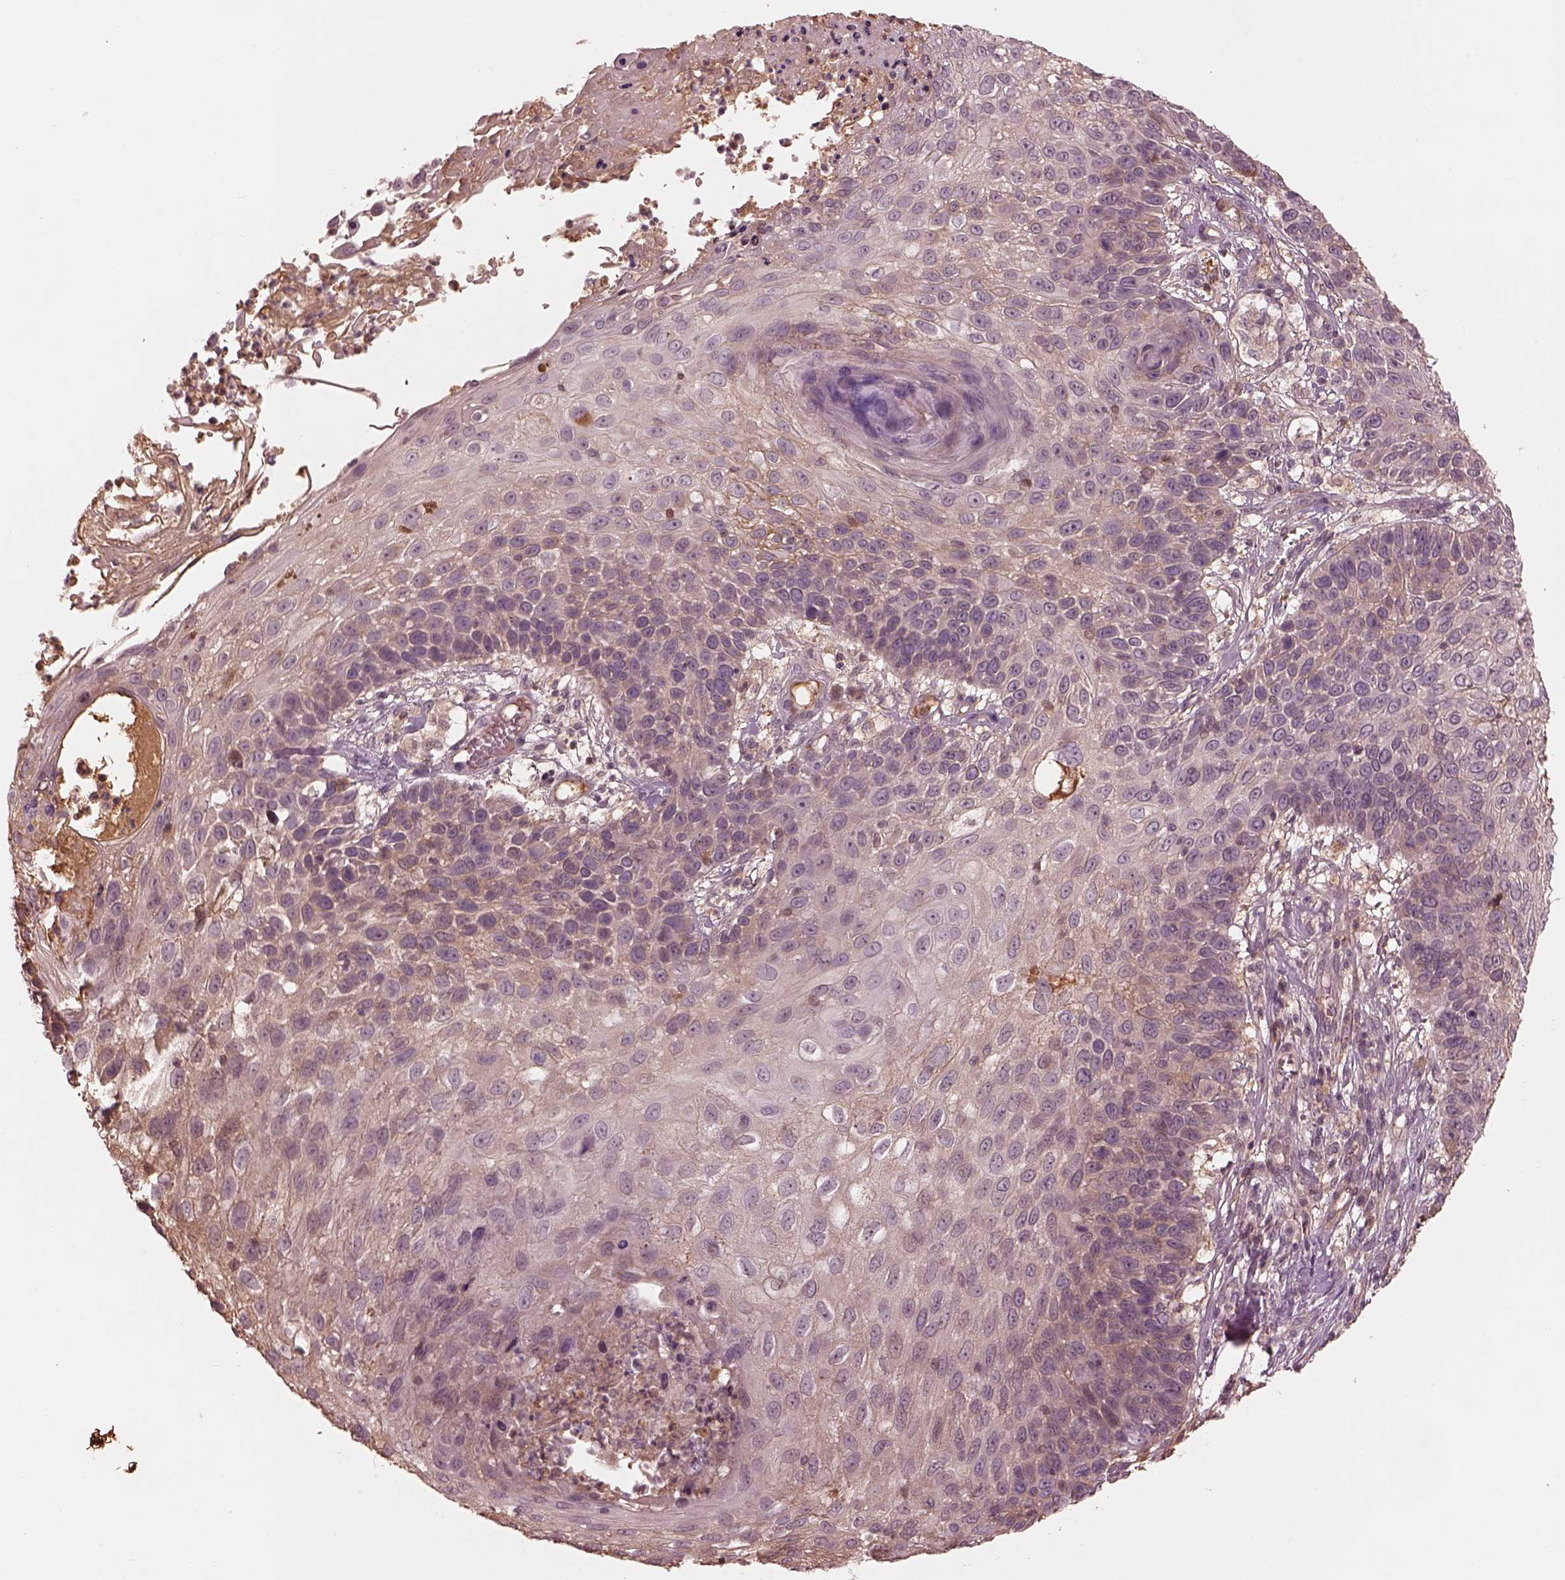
{"staining": {"intensity": "negative", "quantity": "none", "location": "none"}, "tissue": "skin cancer", "cell_type": "Tumor cells", "image_type": "cancer", "snomed": [{"axis": "morphology", "description": "Squamous cell carcinoma, NOS"}, {"axis": "topography", "description": "Skin"}], "caption": "DAB immunohistochemical staining of skin cancer (squamous cell carcinoma) exhibits no significant staining in tumor cells.", "gene": "TF", "patient": {"sex": "male", "age": 92}}